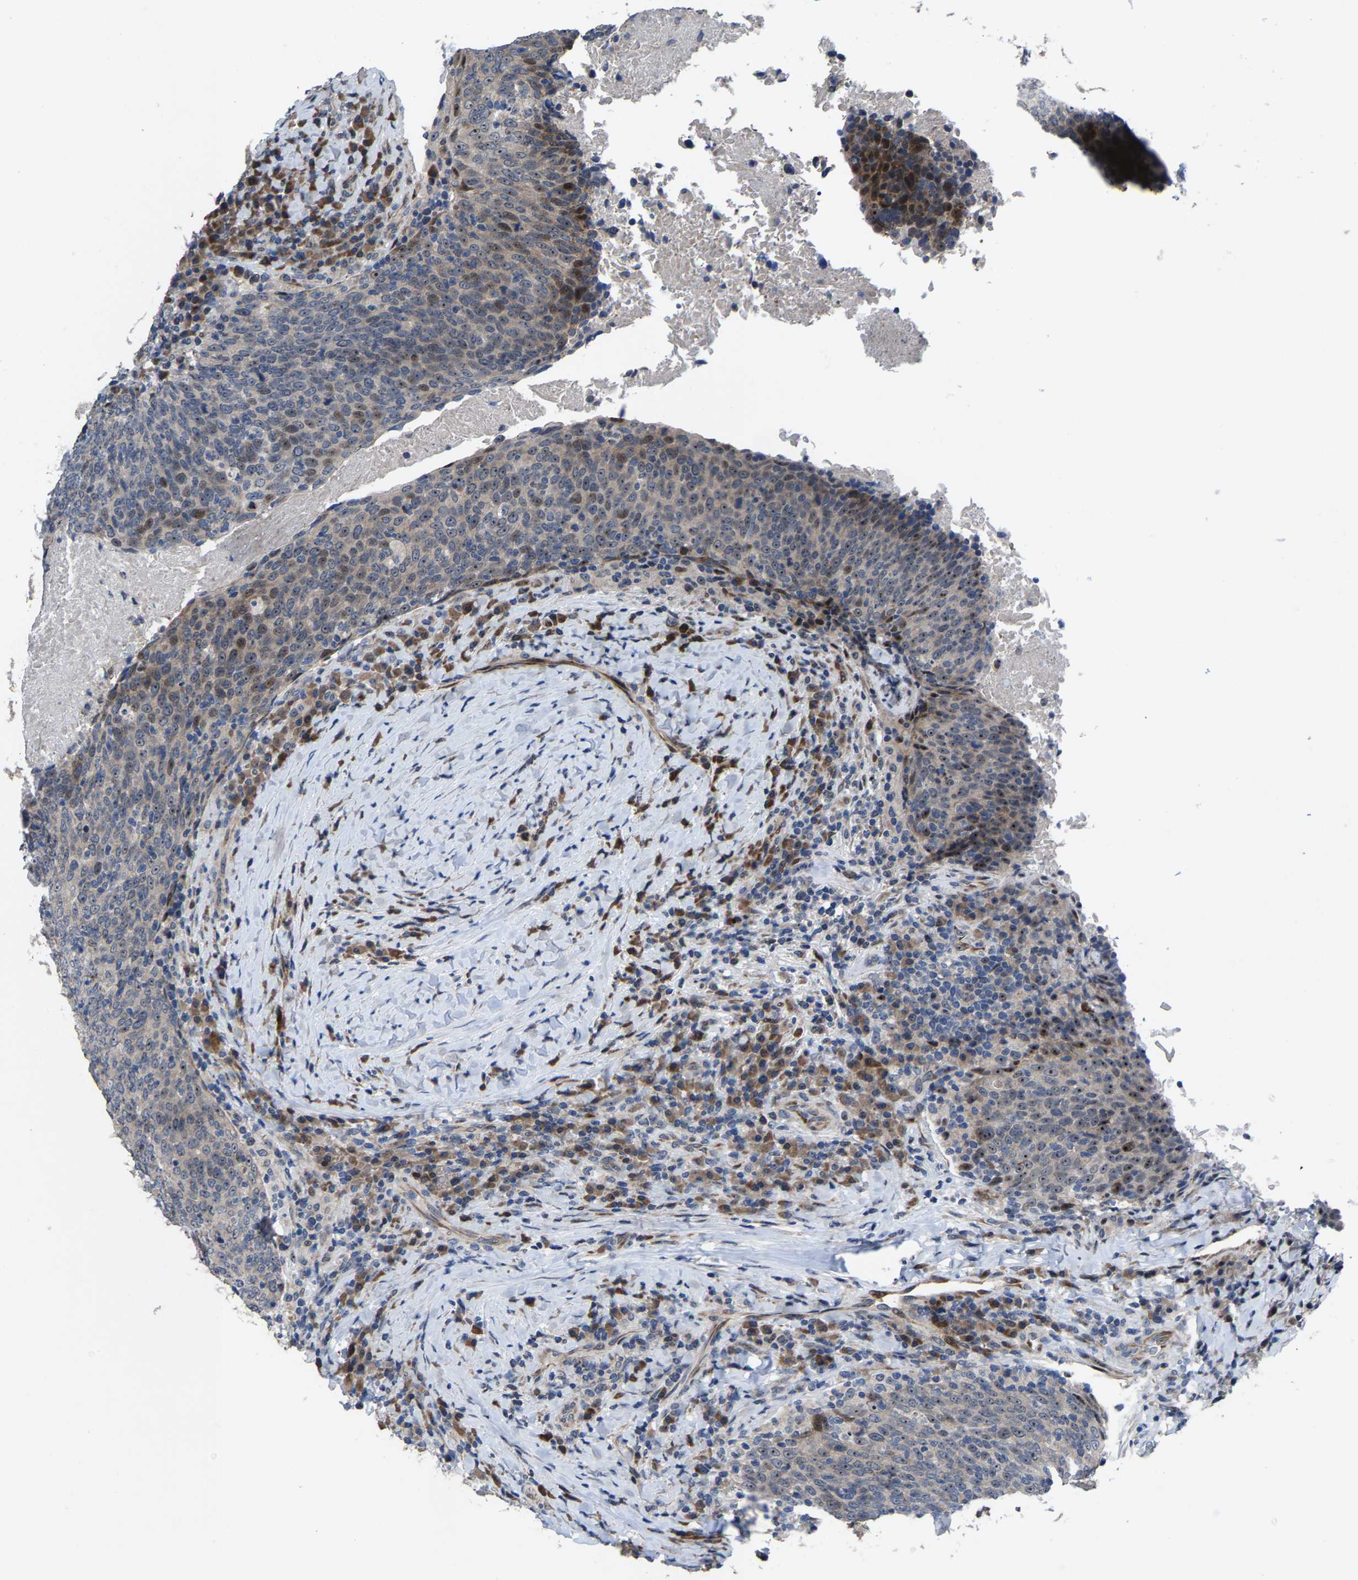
{"staining": {"intensity": "moderate", "quantity": "<25%", "location": "nuclear"}, "tissue": "head and neck cancer", "cell_type": "Tumor cells", "image_type": "cancer", "snomed": [{"axis": "morphology", "description": "Squamous cell carcinoma, NOS"}, {"axis": "morphology", "description": "Squamous cell carcinoma, metastatic, NOS"}, {"axis": "topography", "description": "Lymph node"}, {"axis": "topography", "description": "Head-Neck"}], "caption": "Head and neck cancer (squamous cell carcinoma) stained for a protein exhibits moderate nuclear positivity in tumor cells.", "gene": "HAUS6", "patient": {"sex": "male", "age": 62}}